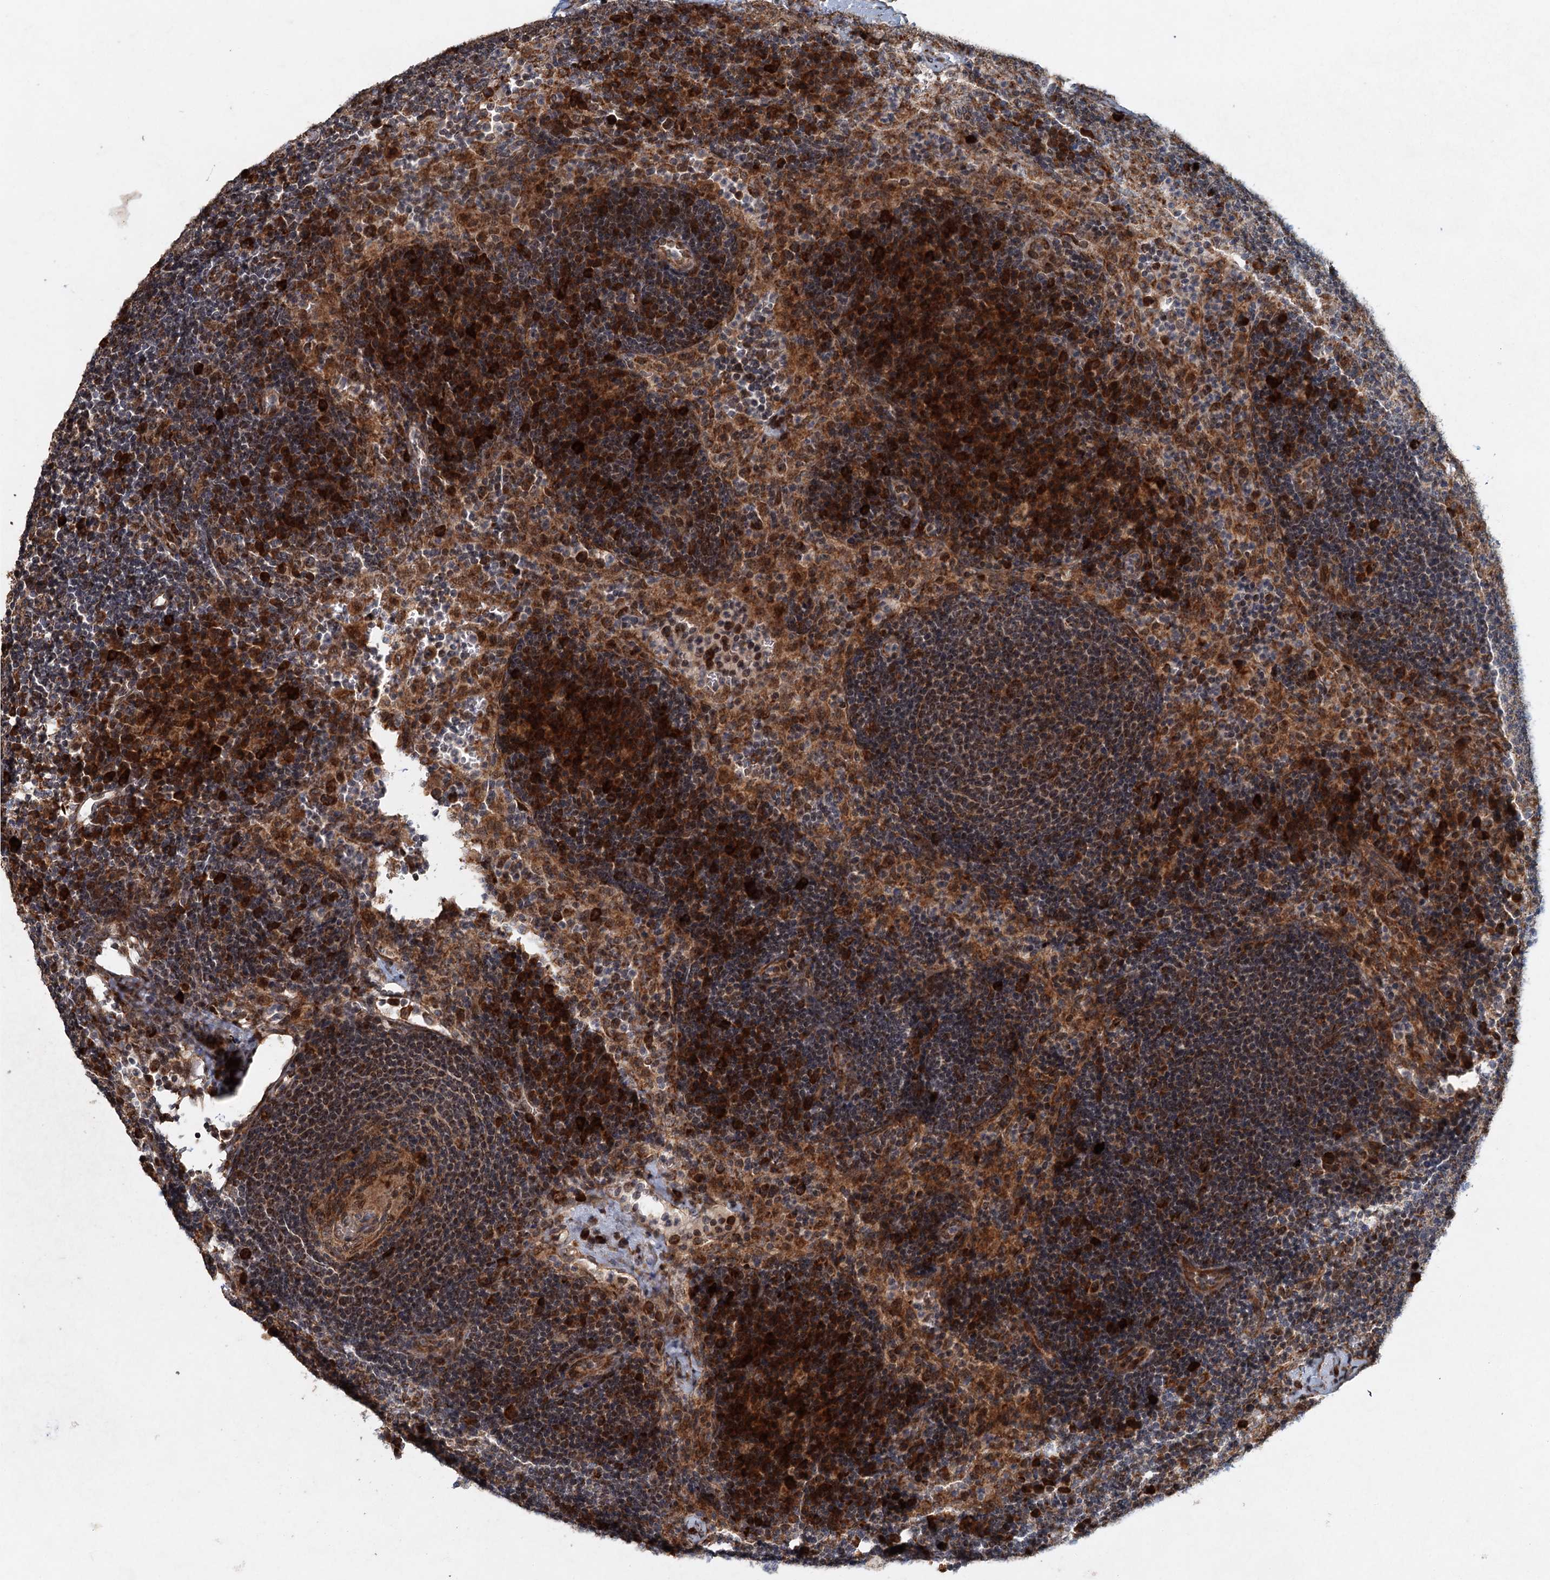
{"staining": {"intensity": "moderate", "quantity": ">75%", "location": "cytoplasmic/membranous"}, "tissue": "lymph node", "cell_type": "Germinal center cells", "image_type": "normal", "snomed": [{"axis": "morphology", "description": "Normal tissue, NOS"}, {"axis": "topography", "description": "Lymph node"}], "caption": "Protein analysis of benign lymph node demonstrates moderate cytoplasmic/membranous expression in approximately >75% of germinal center cells.", "gene": "SRPX2", "patient": {"sex": "female", "age": 70}}